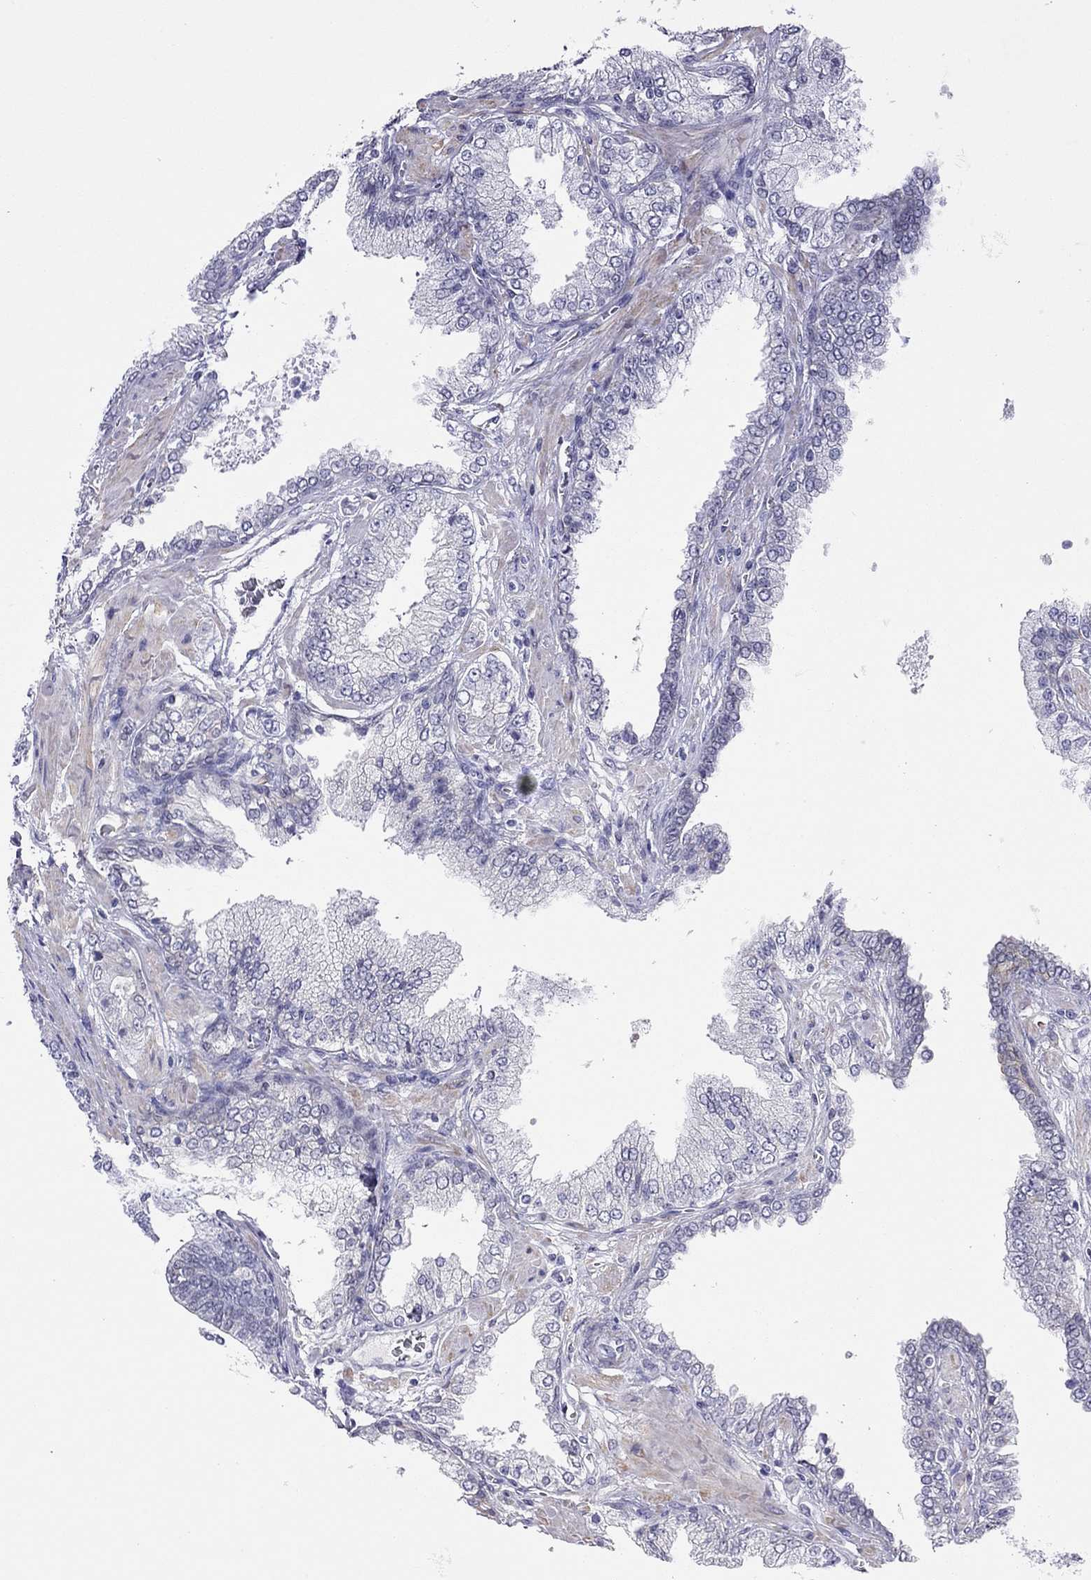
{"staining": {"intensity": "negative", "quantity": "none", "location": "none"}, "tissue": "prostate cancer", "cell_type": "Tumor cells", "image_type": "cancer", "snomed": [{"axis": "morphology", "description": "Adenocarcinoma, NOS"}, {"axis": "topography", "description": "Prostate"}], "caption": "Tumor cells are negative for brown protein staining in prostate cancer.", "gene": "MYMX", "patient": {"sex": "male", "age": 64}}